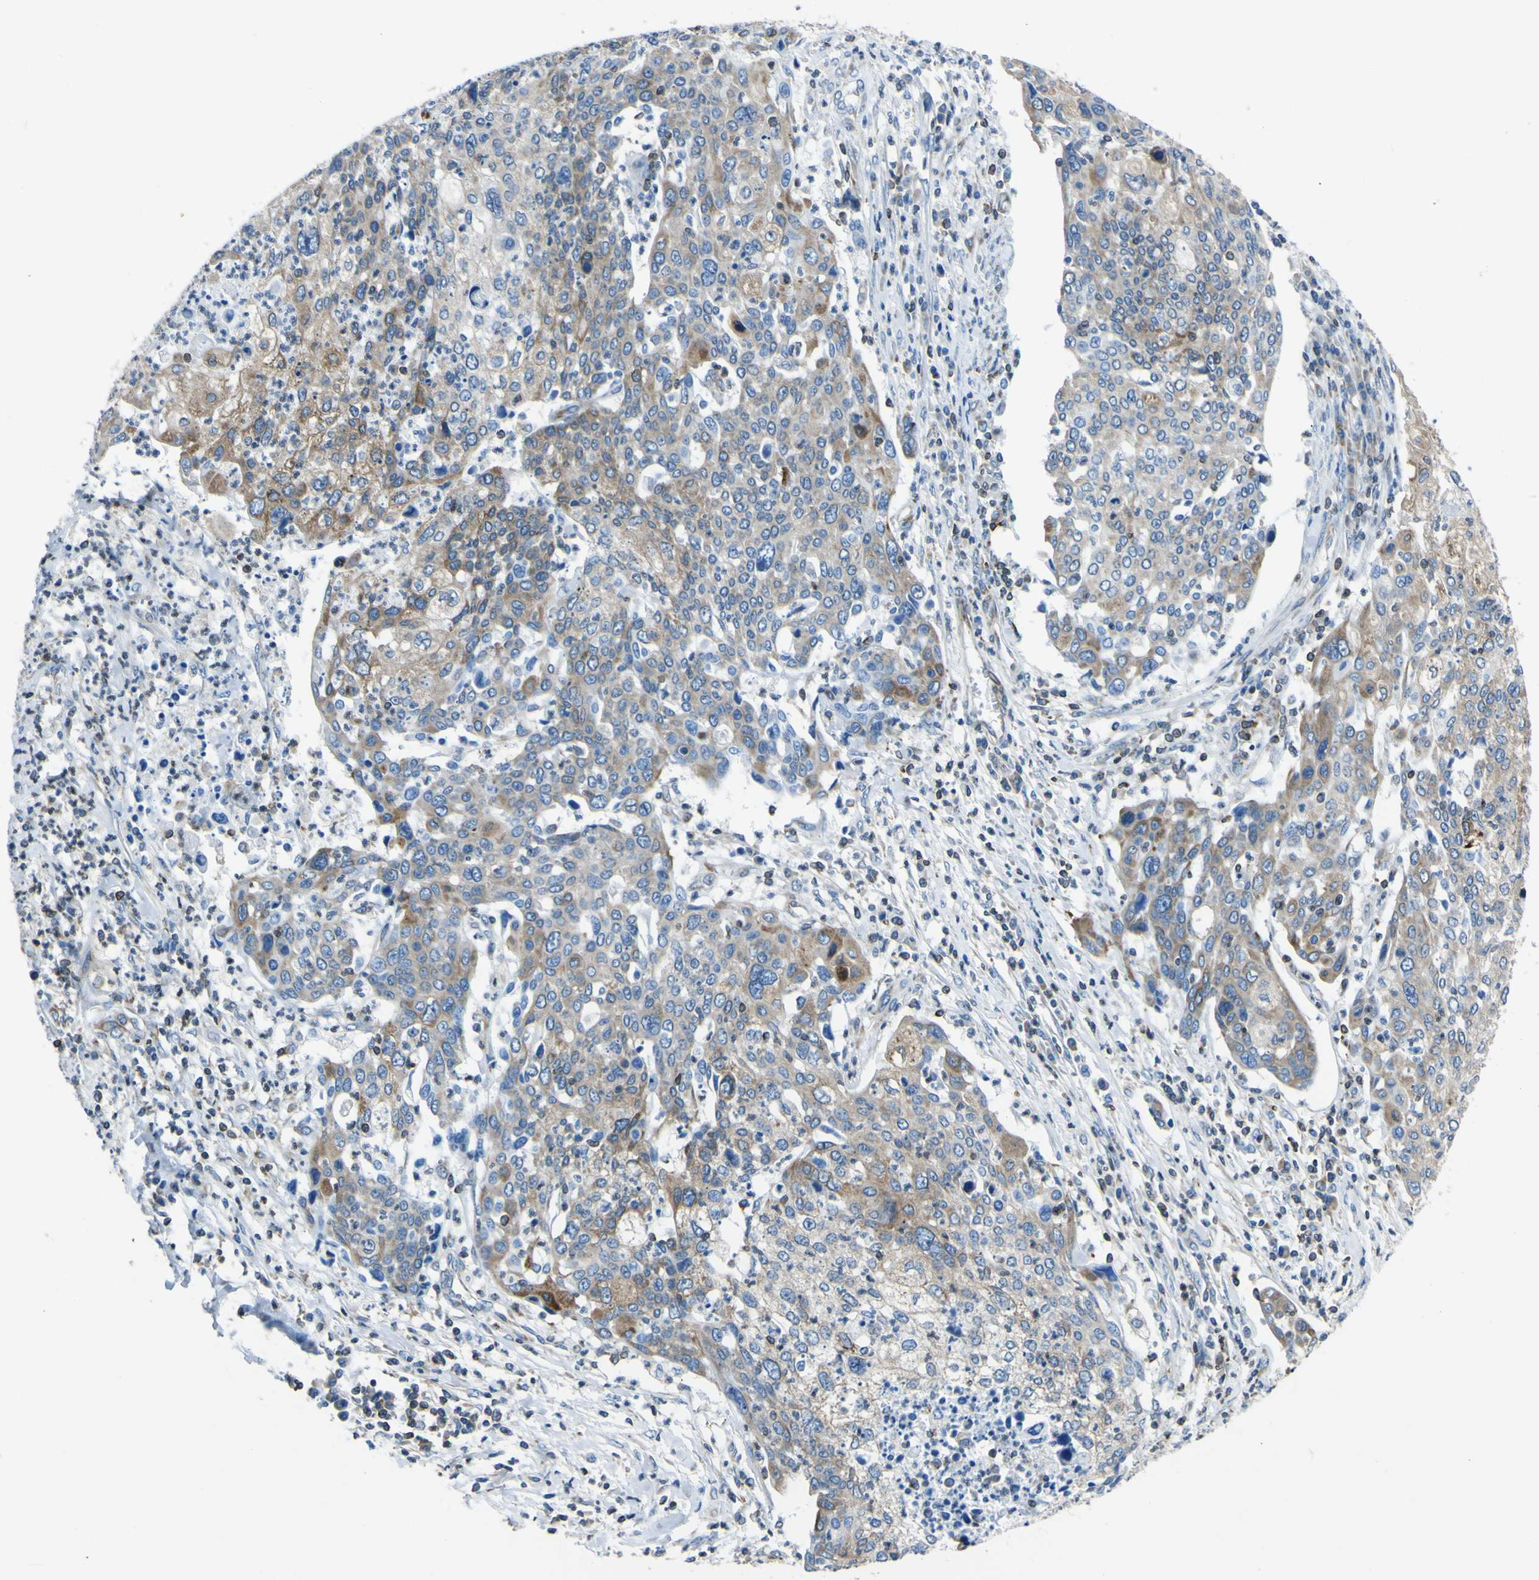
{"staining": {"intensity": "moderate", "quantity": "25%-75%", "location": "cytoplasmic/membranous"}, "tissue": "cervical cancer", "cell_type": "Tumor cells", "image_type": "cancer", "snomed": [{"axis": "morphology", "description": "Squamous cell carcinoma, NOS"}, {"axis": "topography", "description": "Cervix"}], "caption": "This histopathology image reveals cervical squamous cell carcinoma stained with immunohistochemistry (IHC) to label a protein in brown. The cytoplasmic/membranous of tumor cells show moderate positivity for the protein. Nuclei are counter-stained blue.", "gene": "STIM1", "patient": {"sex": "female", "age": 40}}